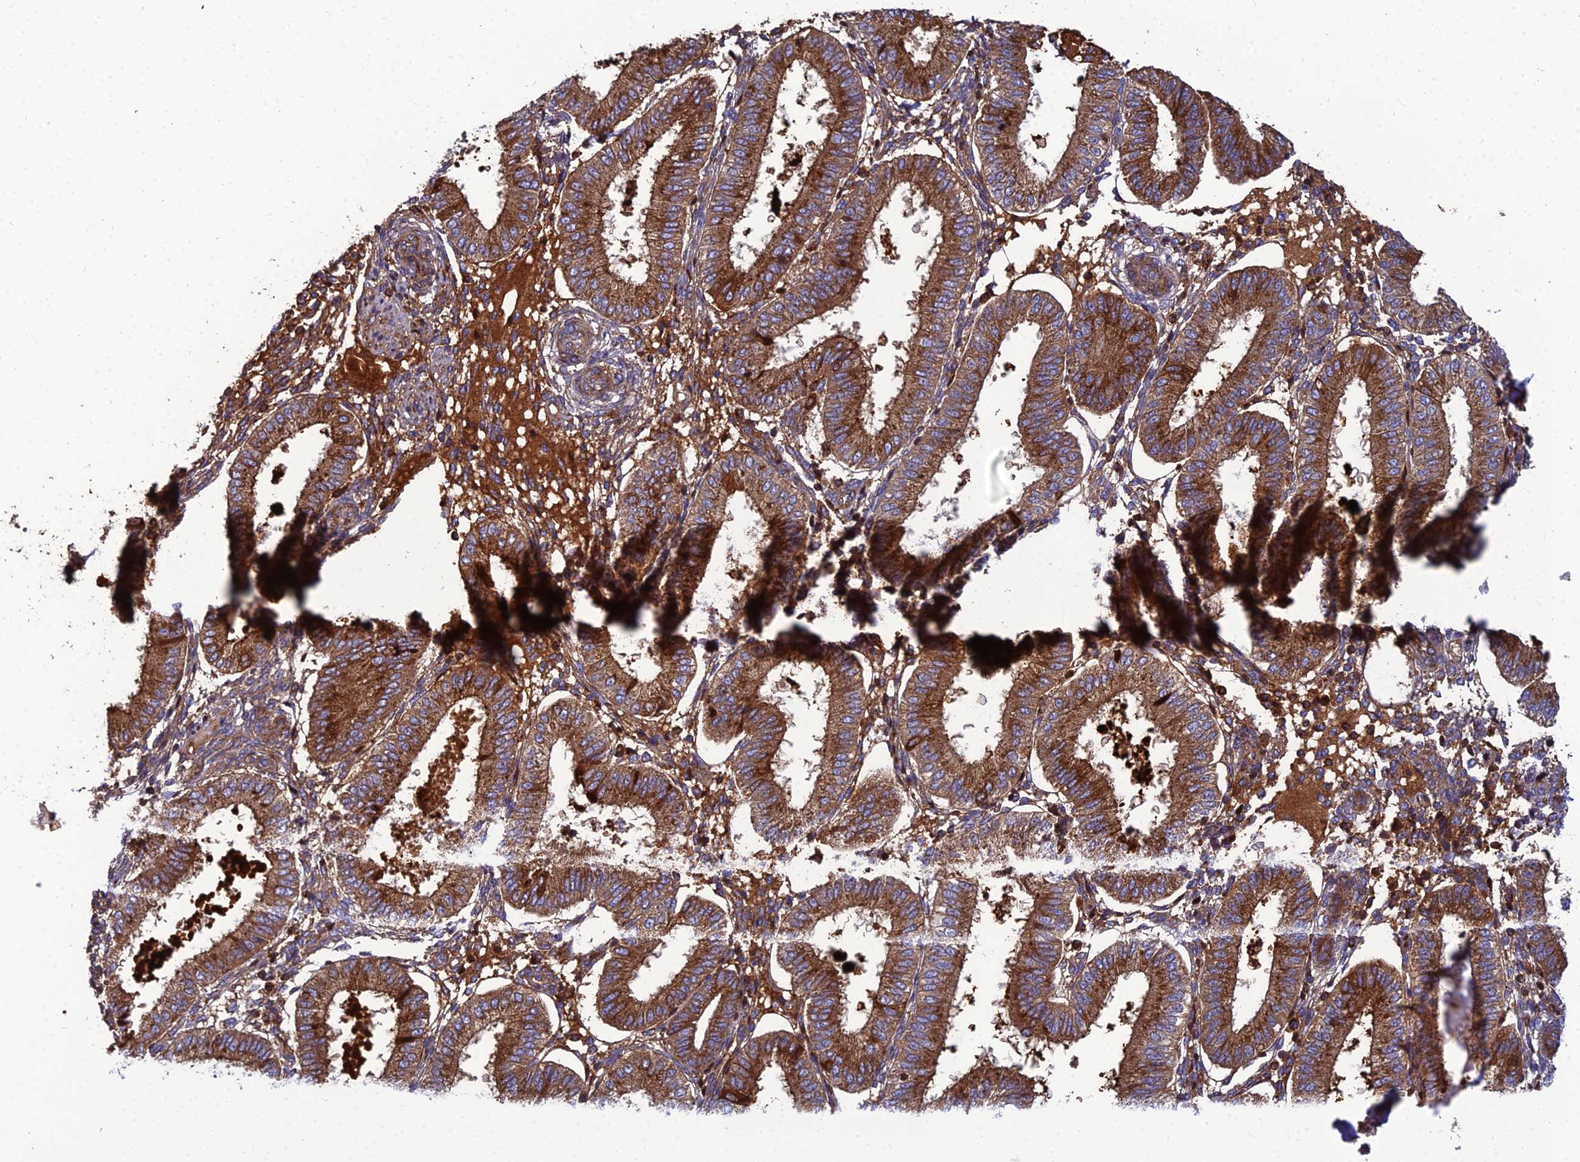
{"staining": {"intensity": "weak", "quantity": ">75%", "location": "cytoplasmic/membranous"}, "tissue": "endometrium", "cell_type": "Cells in endometrial stroma", "image_type": "normal", "snomed": [{"axis": "morphology", "description": "Normal tissue, NOS"}, {"axis": "topography", "description": "Endometrium"}], "caption": "Approximately >75% of cells in endometrial stroma in normal human endometrium show weak cytoplasmic/membranous protein expression as visualized by brown immunohistochemical staining.", "gene": "LNPEP", "patient": {"sex": "female", "age": 39}}